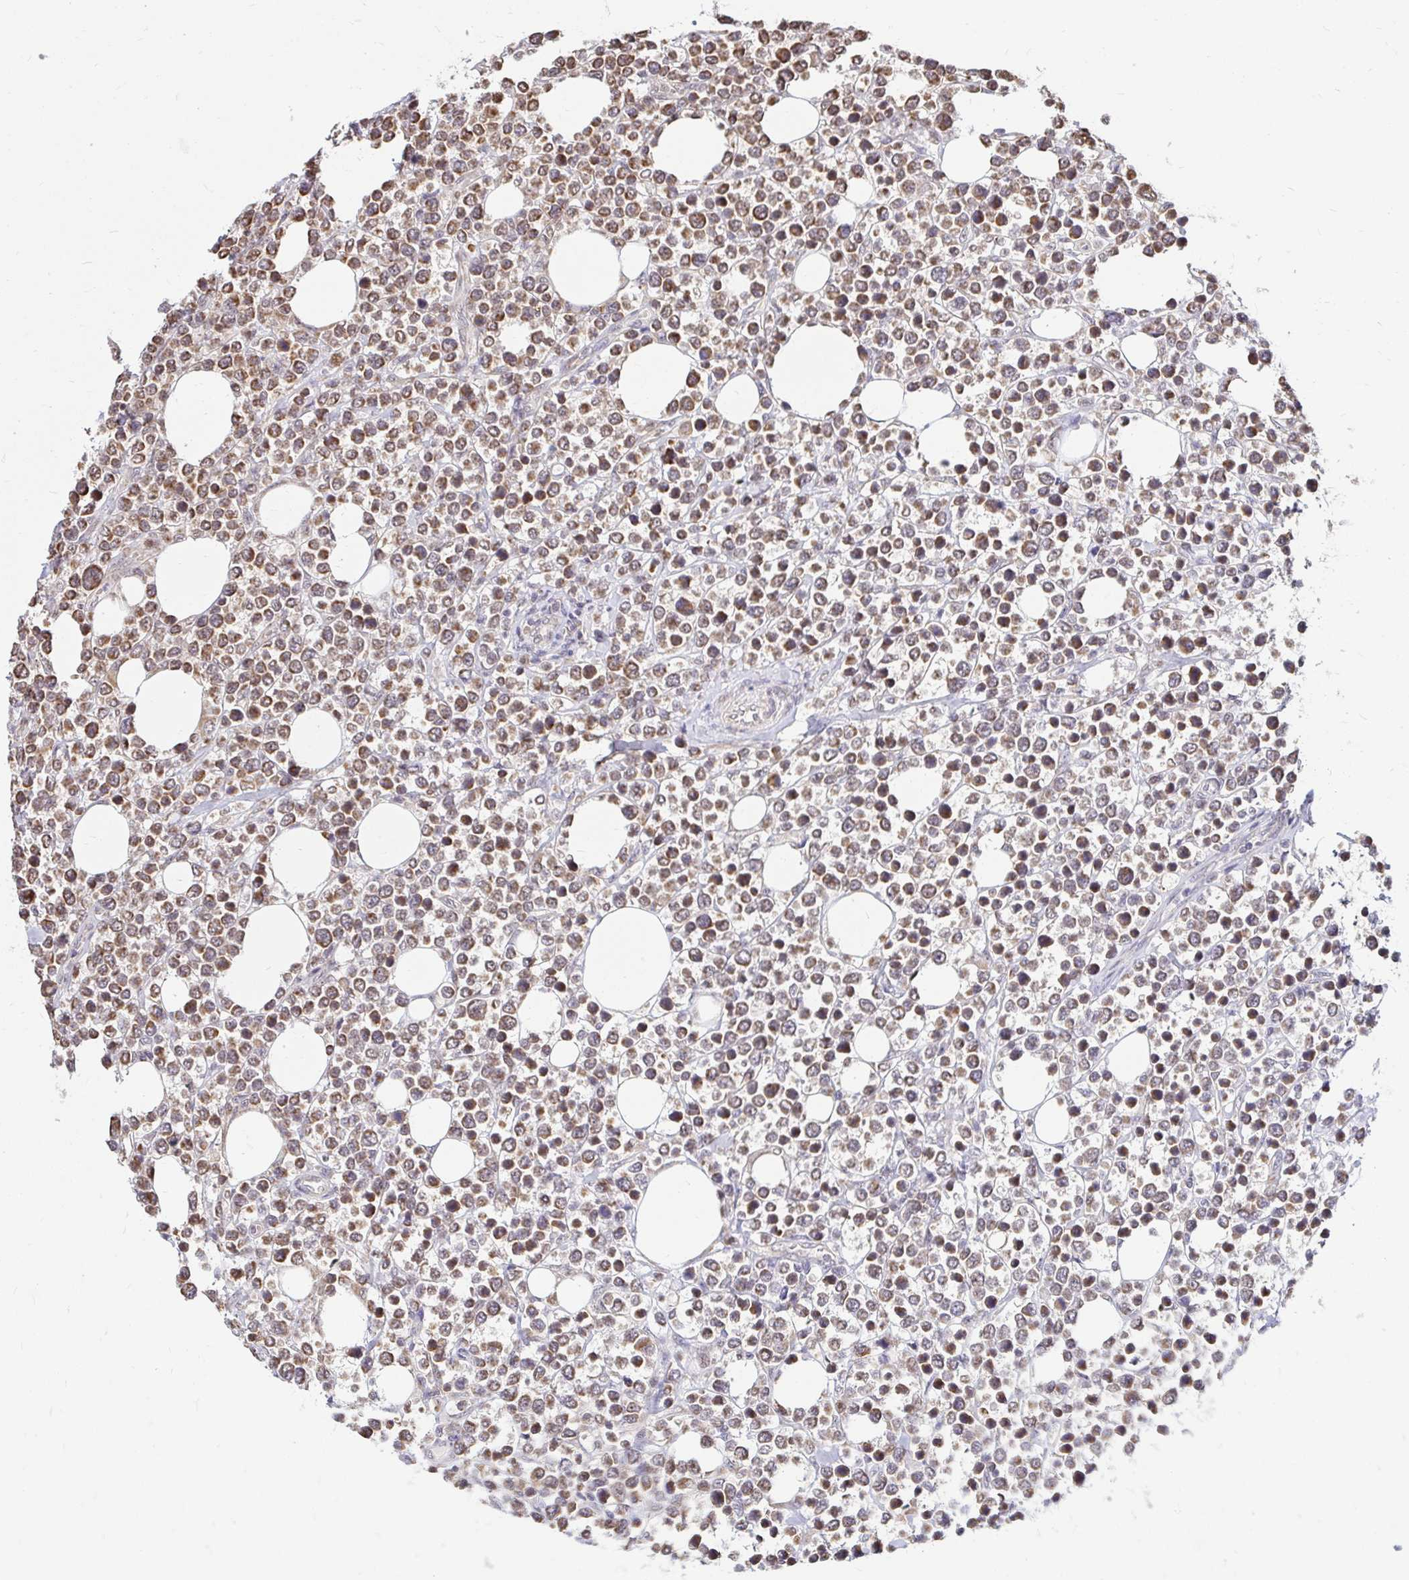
{"staining": {"intensity": "moderate", "quantity": "25%-75%", "location": "cytoplasmic/membranous"}, "tissue": "lymphoma", "cell_type": "Tumor cells", "image_type": "cancer", "snomed": [{"axis": "morphology", "description": "Malignant lymphoma, non-Hodgkin's type, High grade"}, {"axis": "topography", "description": "Soft tissue"}], "caption": "A brown stain shows moderate cytoplasmic/membranous expression of a protein in malignant lymphoma, non-Hodgkin's type (high-grade) tumor cells.", "gene": "TIMM50", "patient": {"sex": "female", "age": 56}}